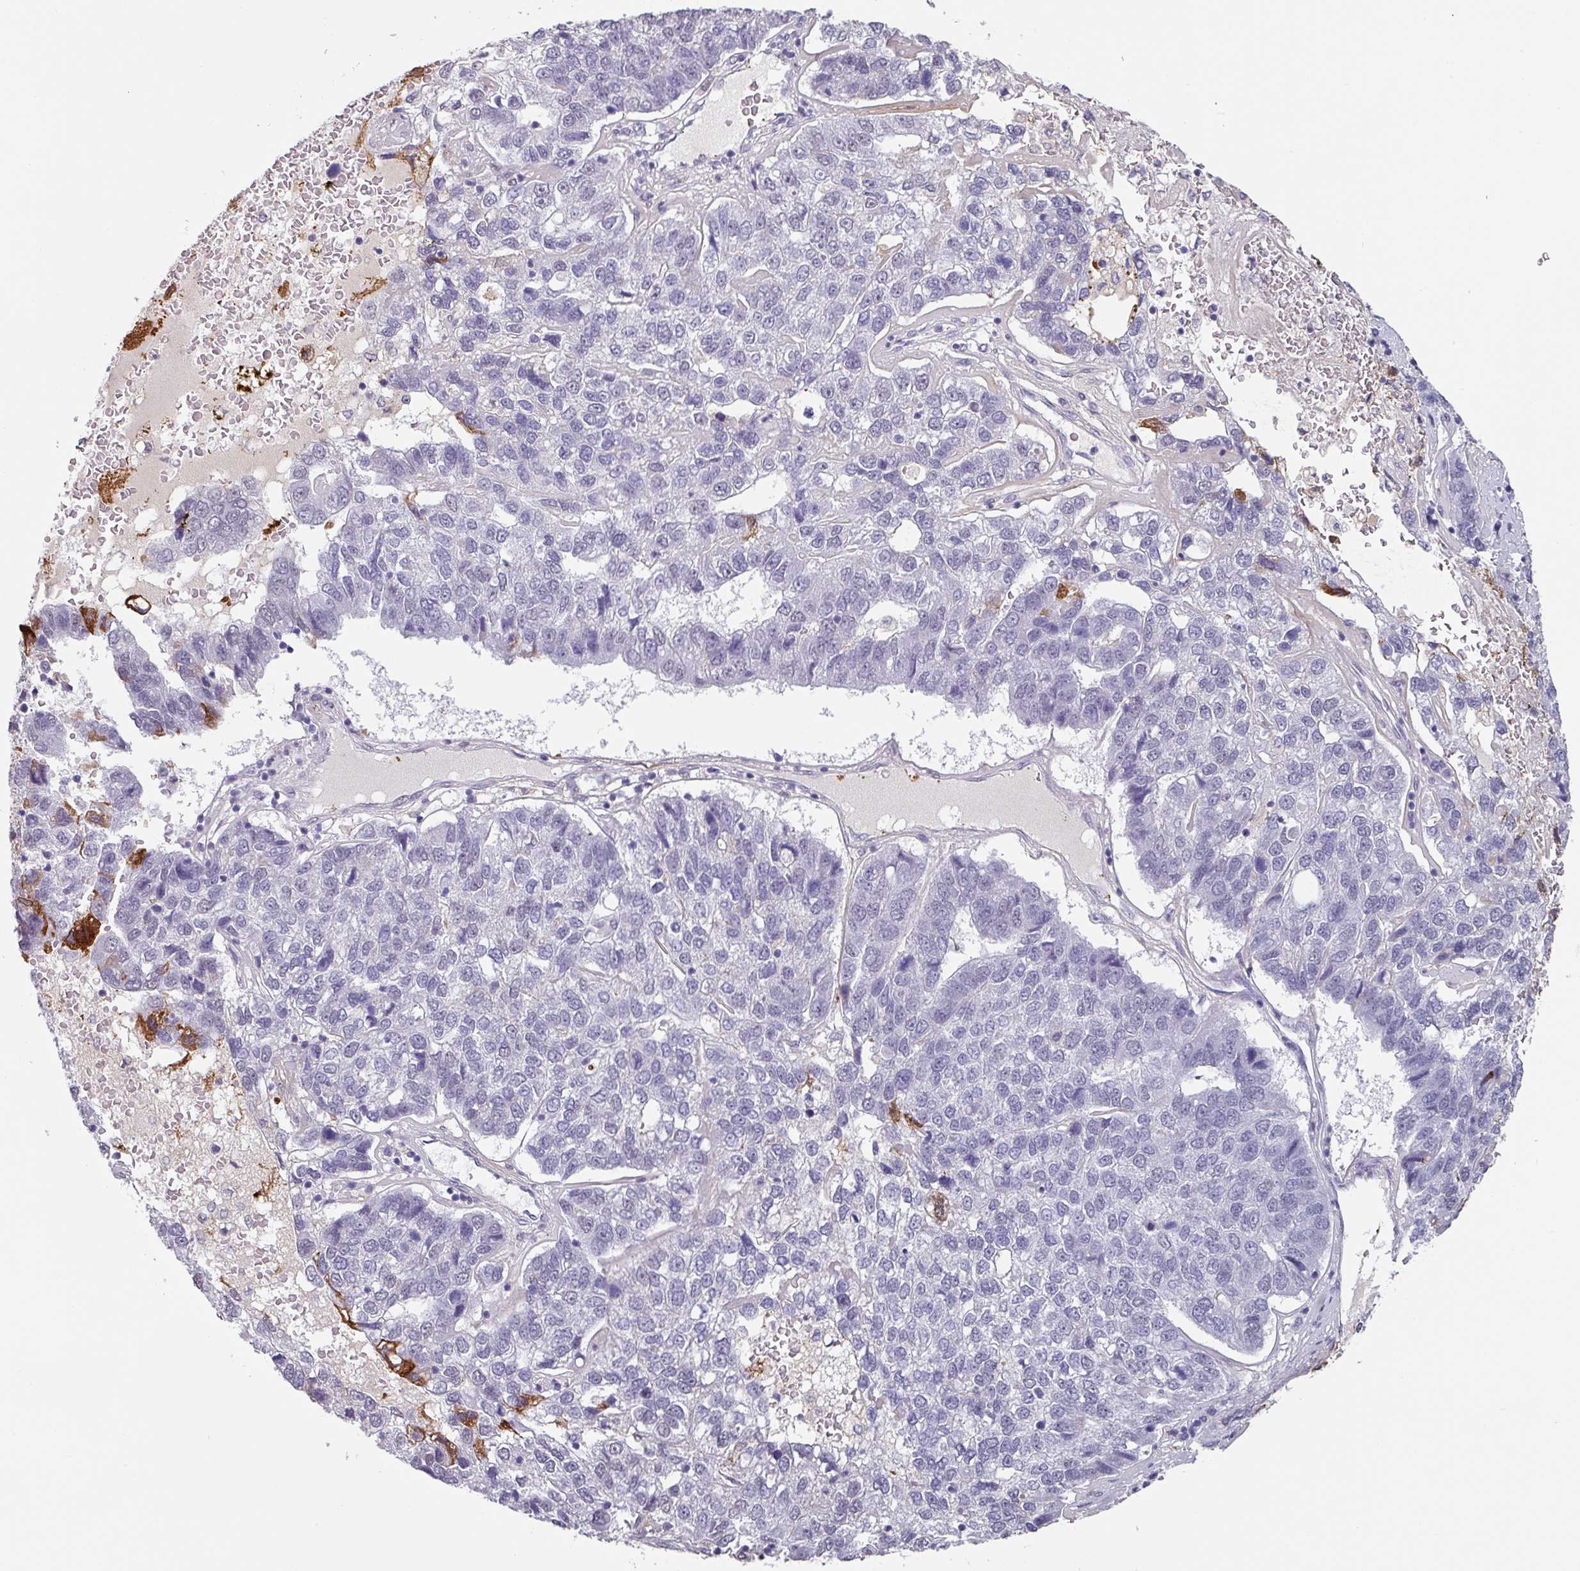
{"staining": {"intensity": "negative", "quantity": "none", "location": "none"}, "tissue": "pancreatic cancer", "cell_type": "Tumor cells", "image_type": "cancer", "snomed": [{"axis": "morphology", "description": "Adenocarcinoma, NOS"}, {"axis": "topography", "description": "Pancreas"}], "caption": "Micrograph shows no significant protein expression in tumor cells of pancreatic cancer.", "gene": "C1QB", "patient": {"sex": "female", "age": 61}}